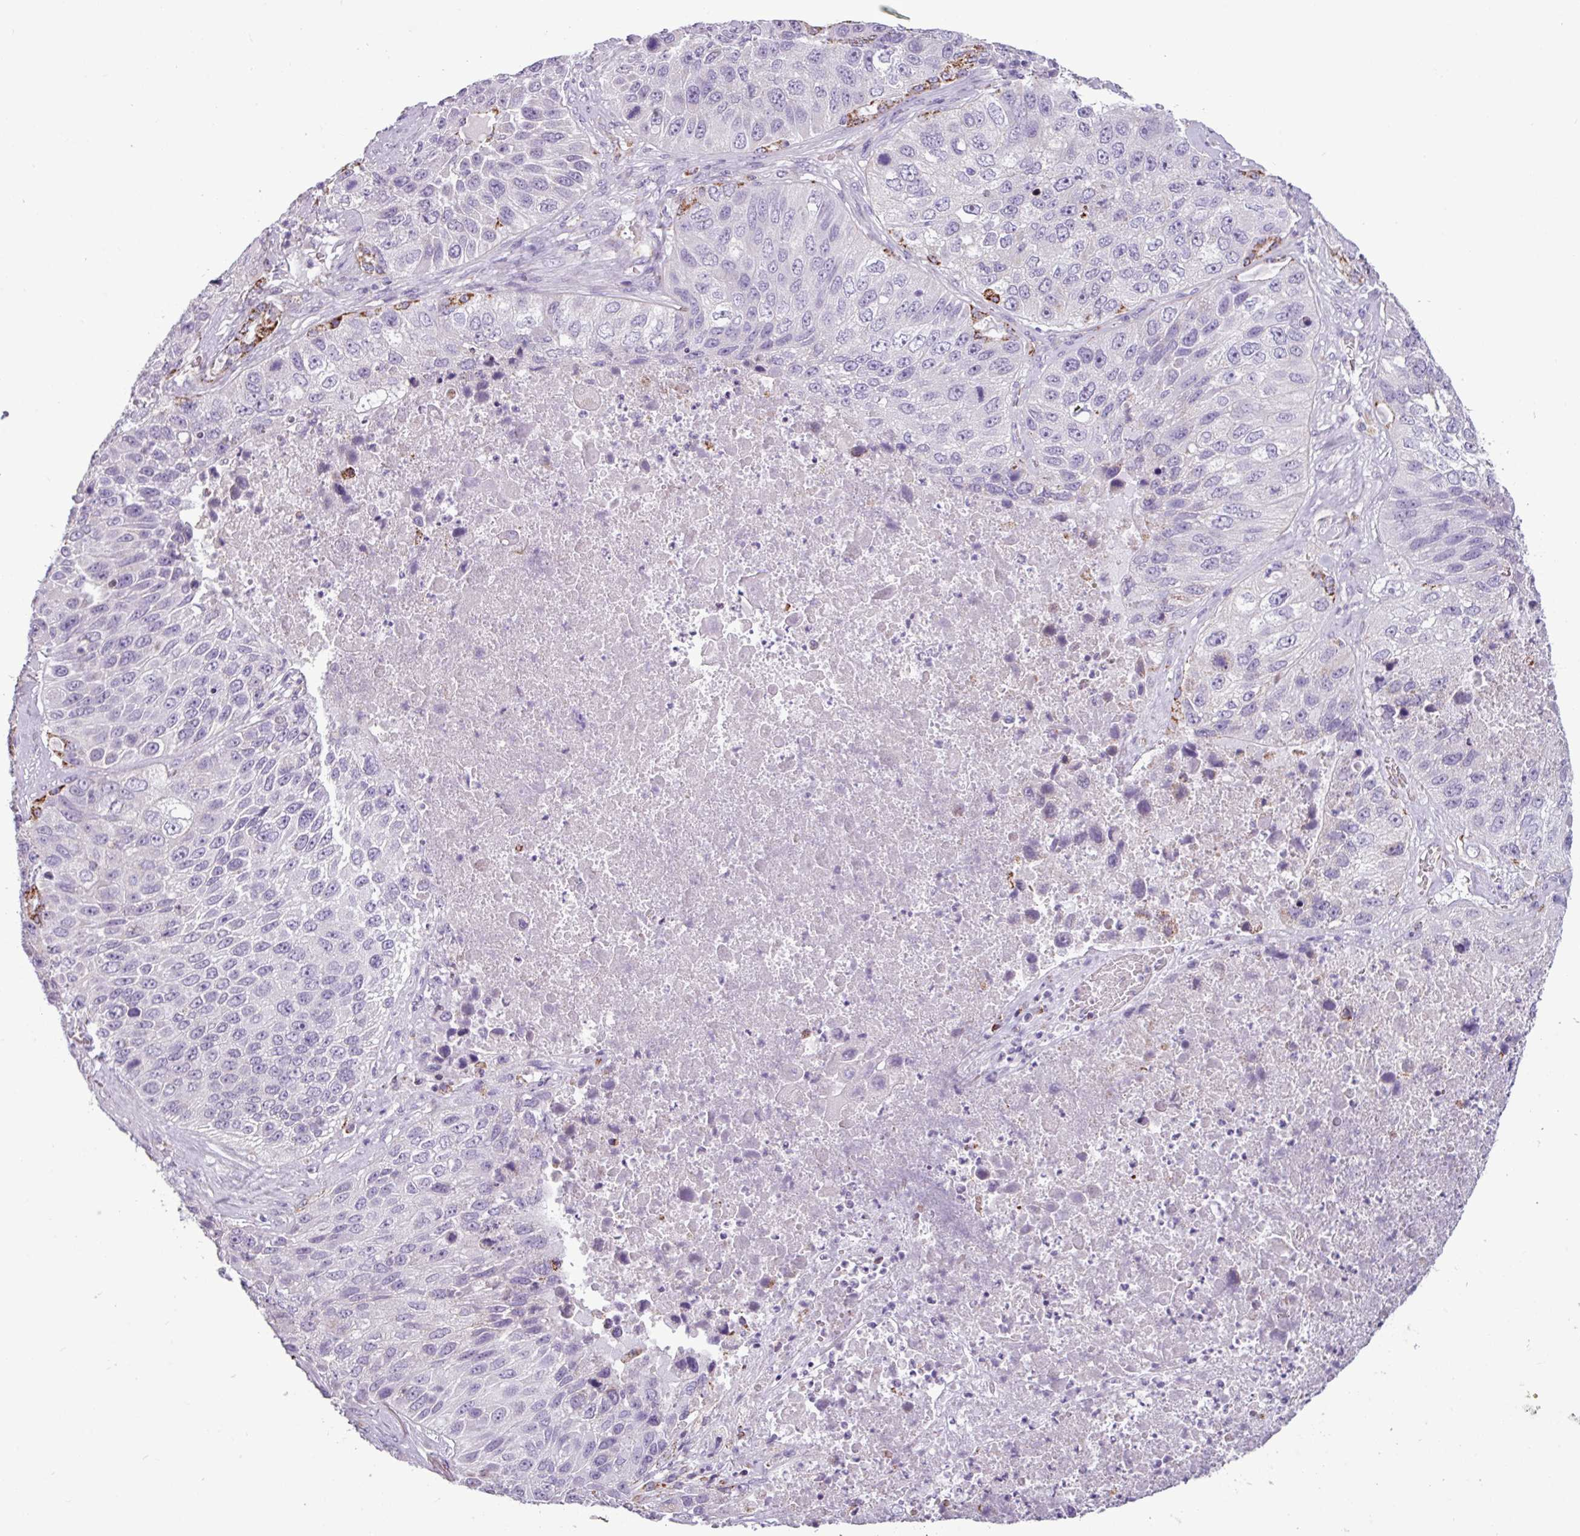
{"staining": {"intensity": "negative", "quantity": "none", "location": "none"}, "tissue": "lung cancer", "cell_type": "Tumor cells", "image_type": "cancer", "snomed": [{"axis": "morphology", "description": "Squamous cell carcinoma, NOS"}, {"axis": "topography", "description": "Lung"}], "caption": "DAB immunohistochemical staining of lung cancer exhibits no significant expression in tumor cells.", "gene": "ZNF667", "patient": {"sex": "male", "age": 61}}